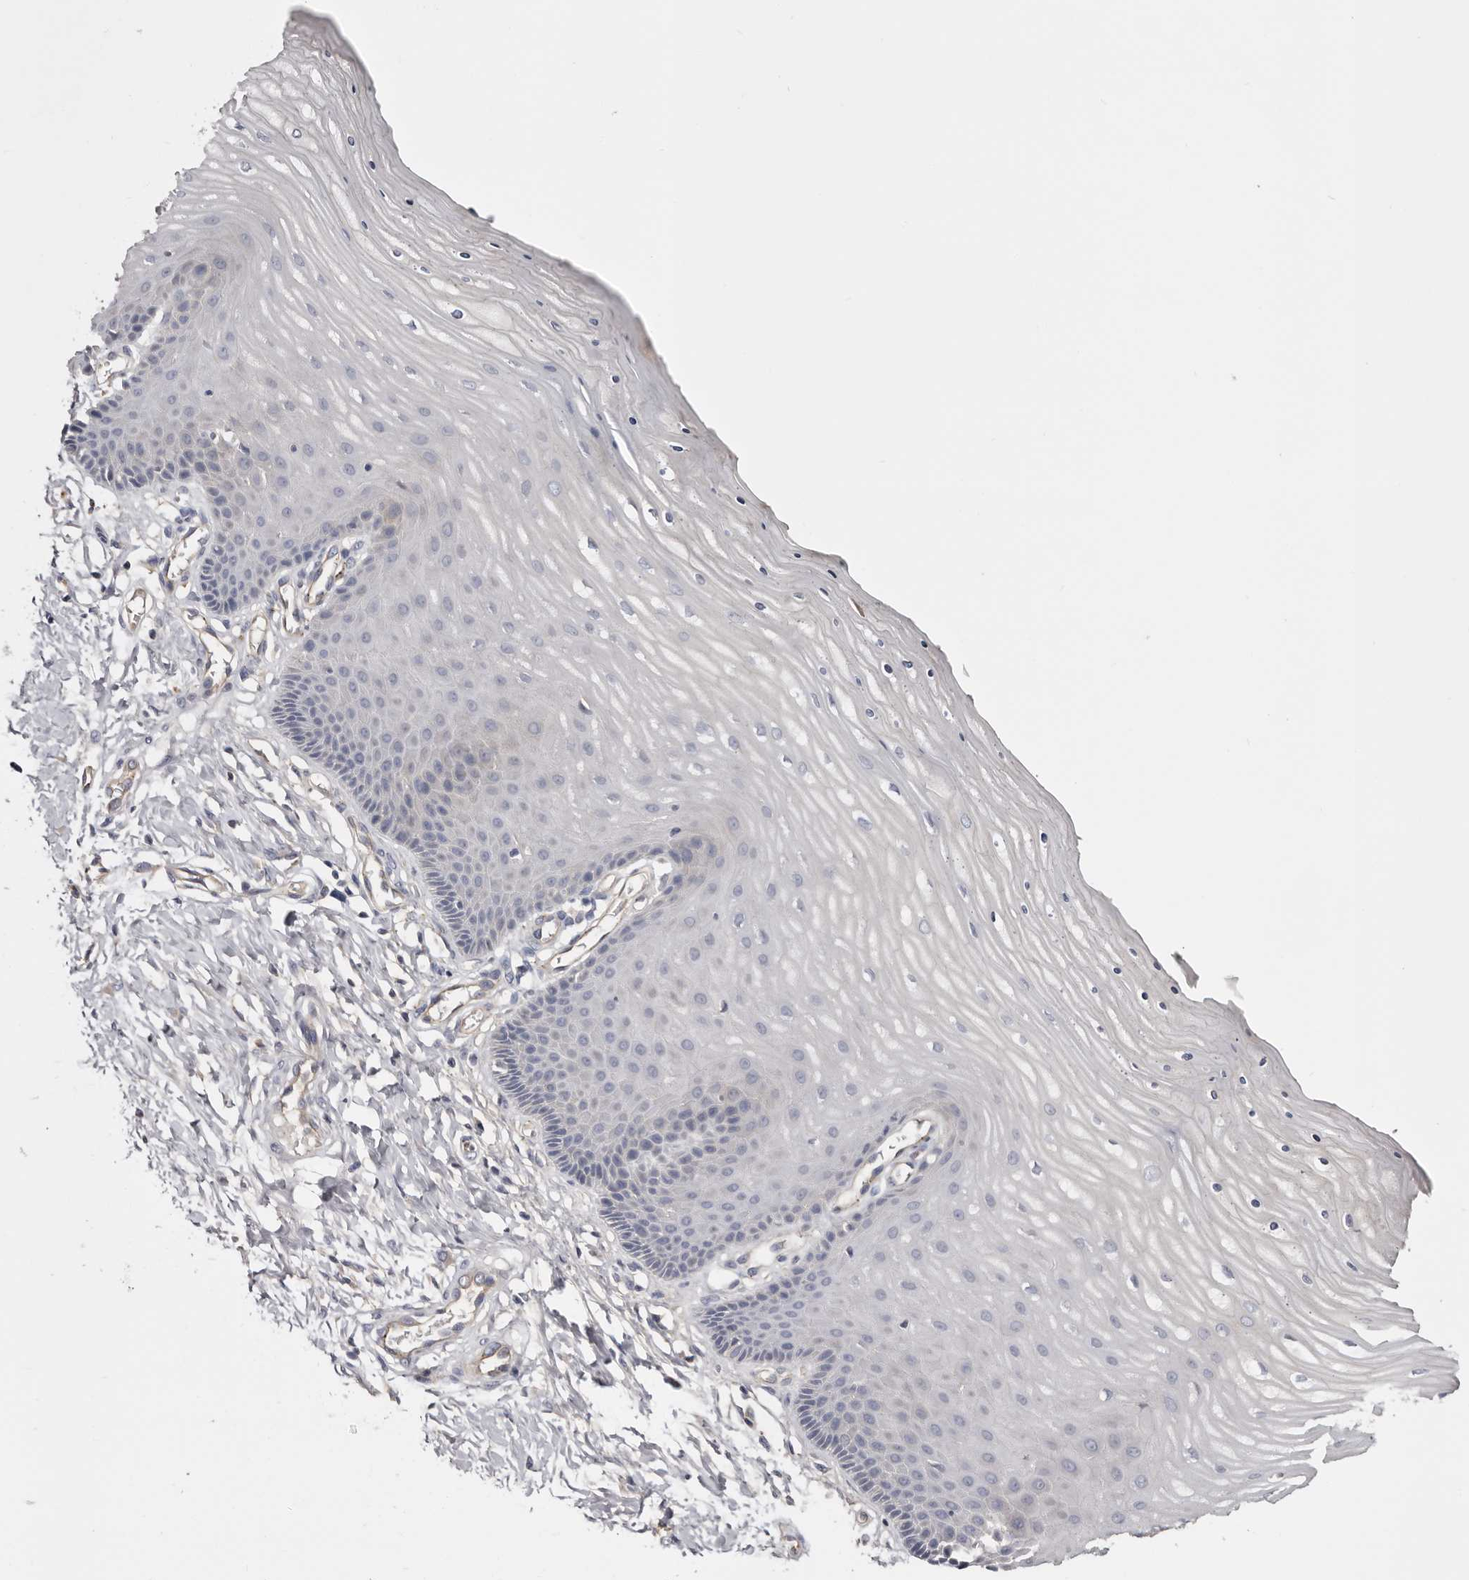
{"staining": {"intensity": "negative", "quantity": "none", "location": "none"}, "tissue": "cervix", "cell_type": "Glandular cells", "image_type": "normal", "snomed": [{"axis": "morphology", "description": "Normal tissue, NOS"}, {"axis": "topography", "description": "Cervix"}], "caption": "An immunohistochemistry (IHC) micrograph of unremarkable cervix is shown. There is no staining in glandular cells of cervix.", "gene": "INKA2", "patient": {"sex": "female", "age": 55}}